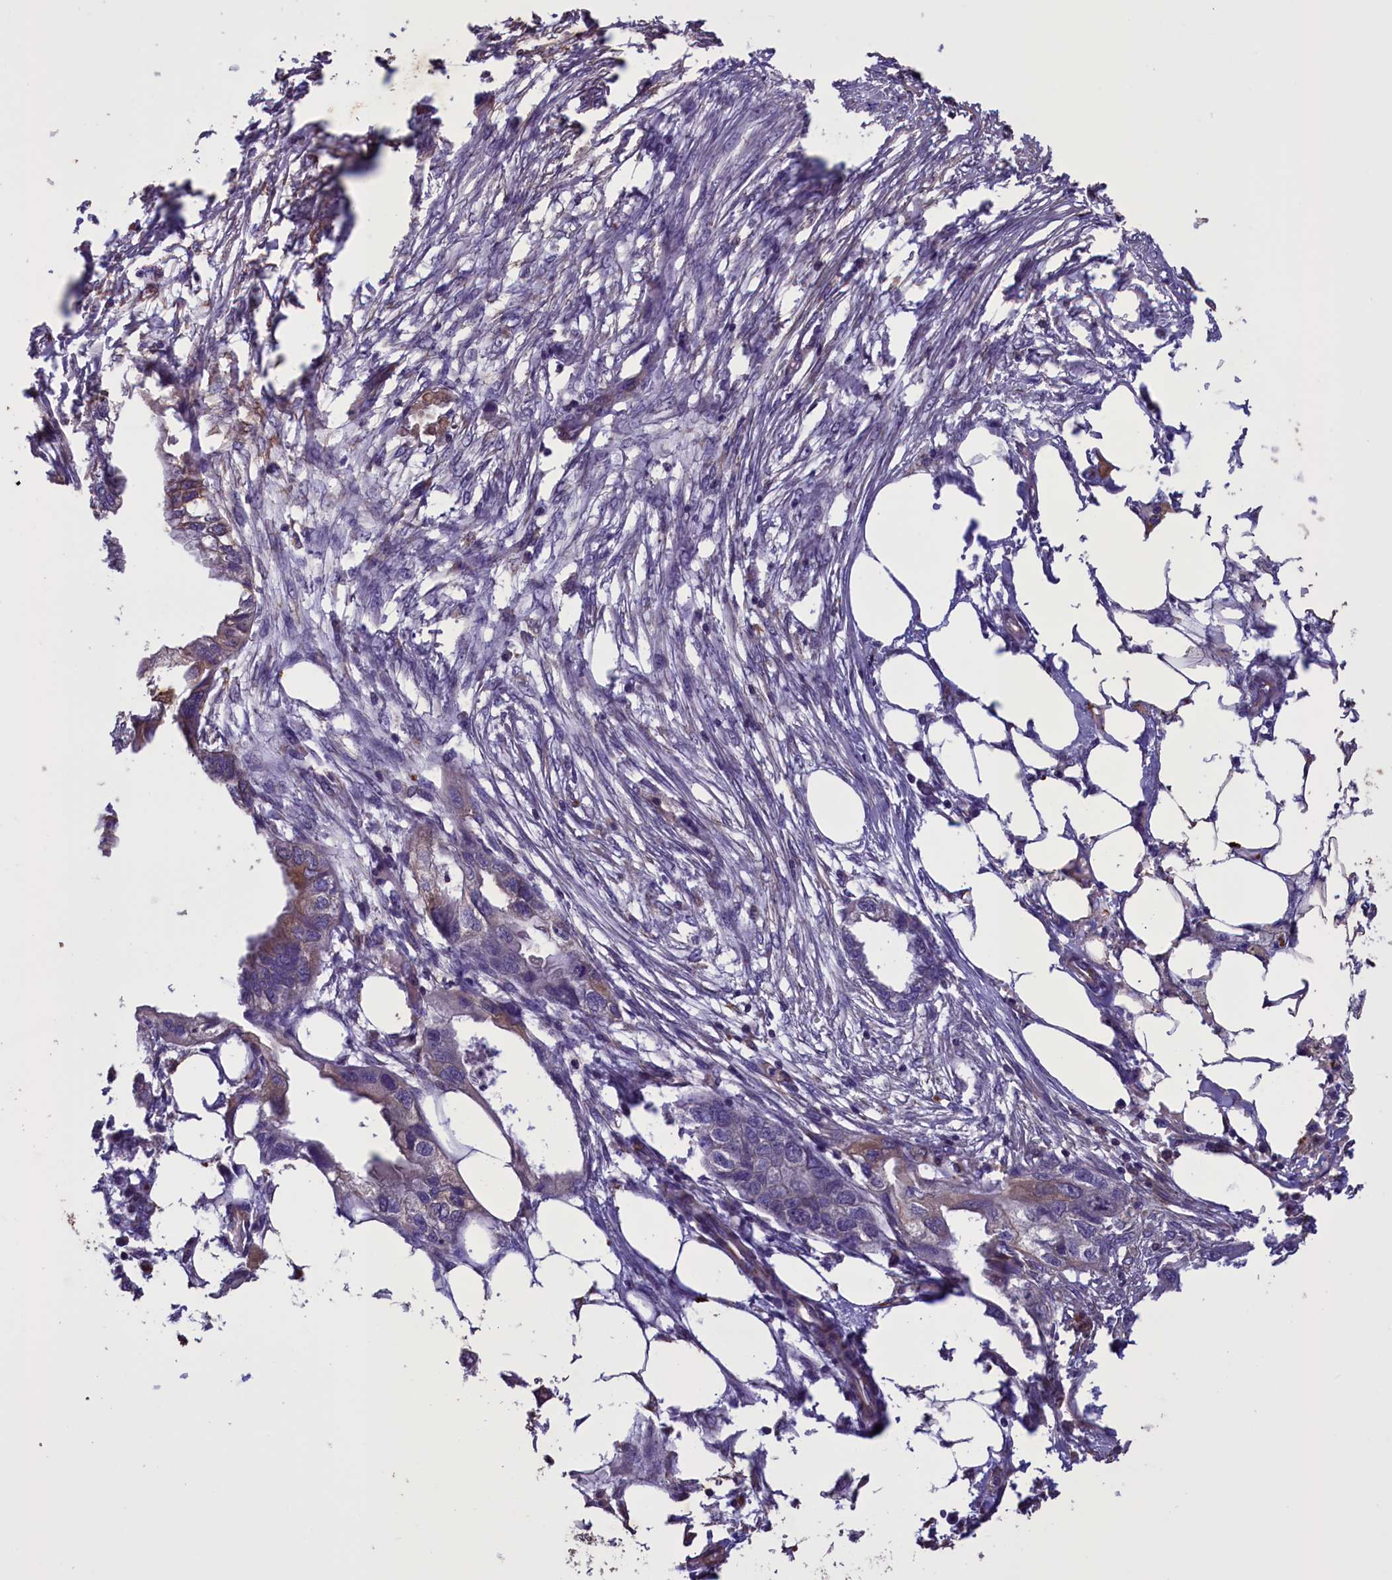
{"staining": {"intensity": "negative", "quantity": "none", "location": "none"}, "tissue": "endometrial cancer", "cell_type": "Tumor cells", "image_type": "cancer", "snomed": [{"axis": "morphology", "description": "Adenocarcinoma, NOS"}, {"axis": "morphology", "description": "Adenocarcinoma, metastatic, NOS"}, {"axis": "topography", "description": "Adipose tissue"}, {"axis": "topography", "description": "Endometrium"}], "caption": "IHC photomicrograph of human endometrial cancer (metastatic adenocarcinoma) stained for a protein (brown), which demonstrates no expression in tumor cells.", "gene": "DAPK3", "patient": {"sex": "female", "age": 67}}